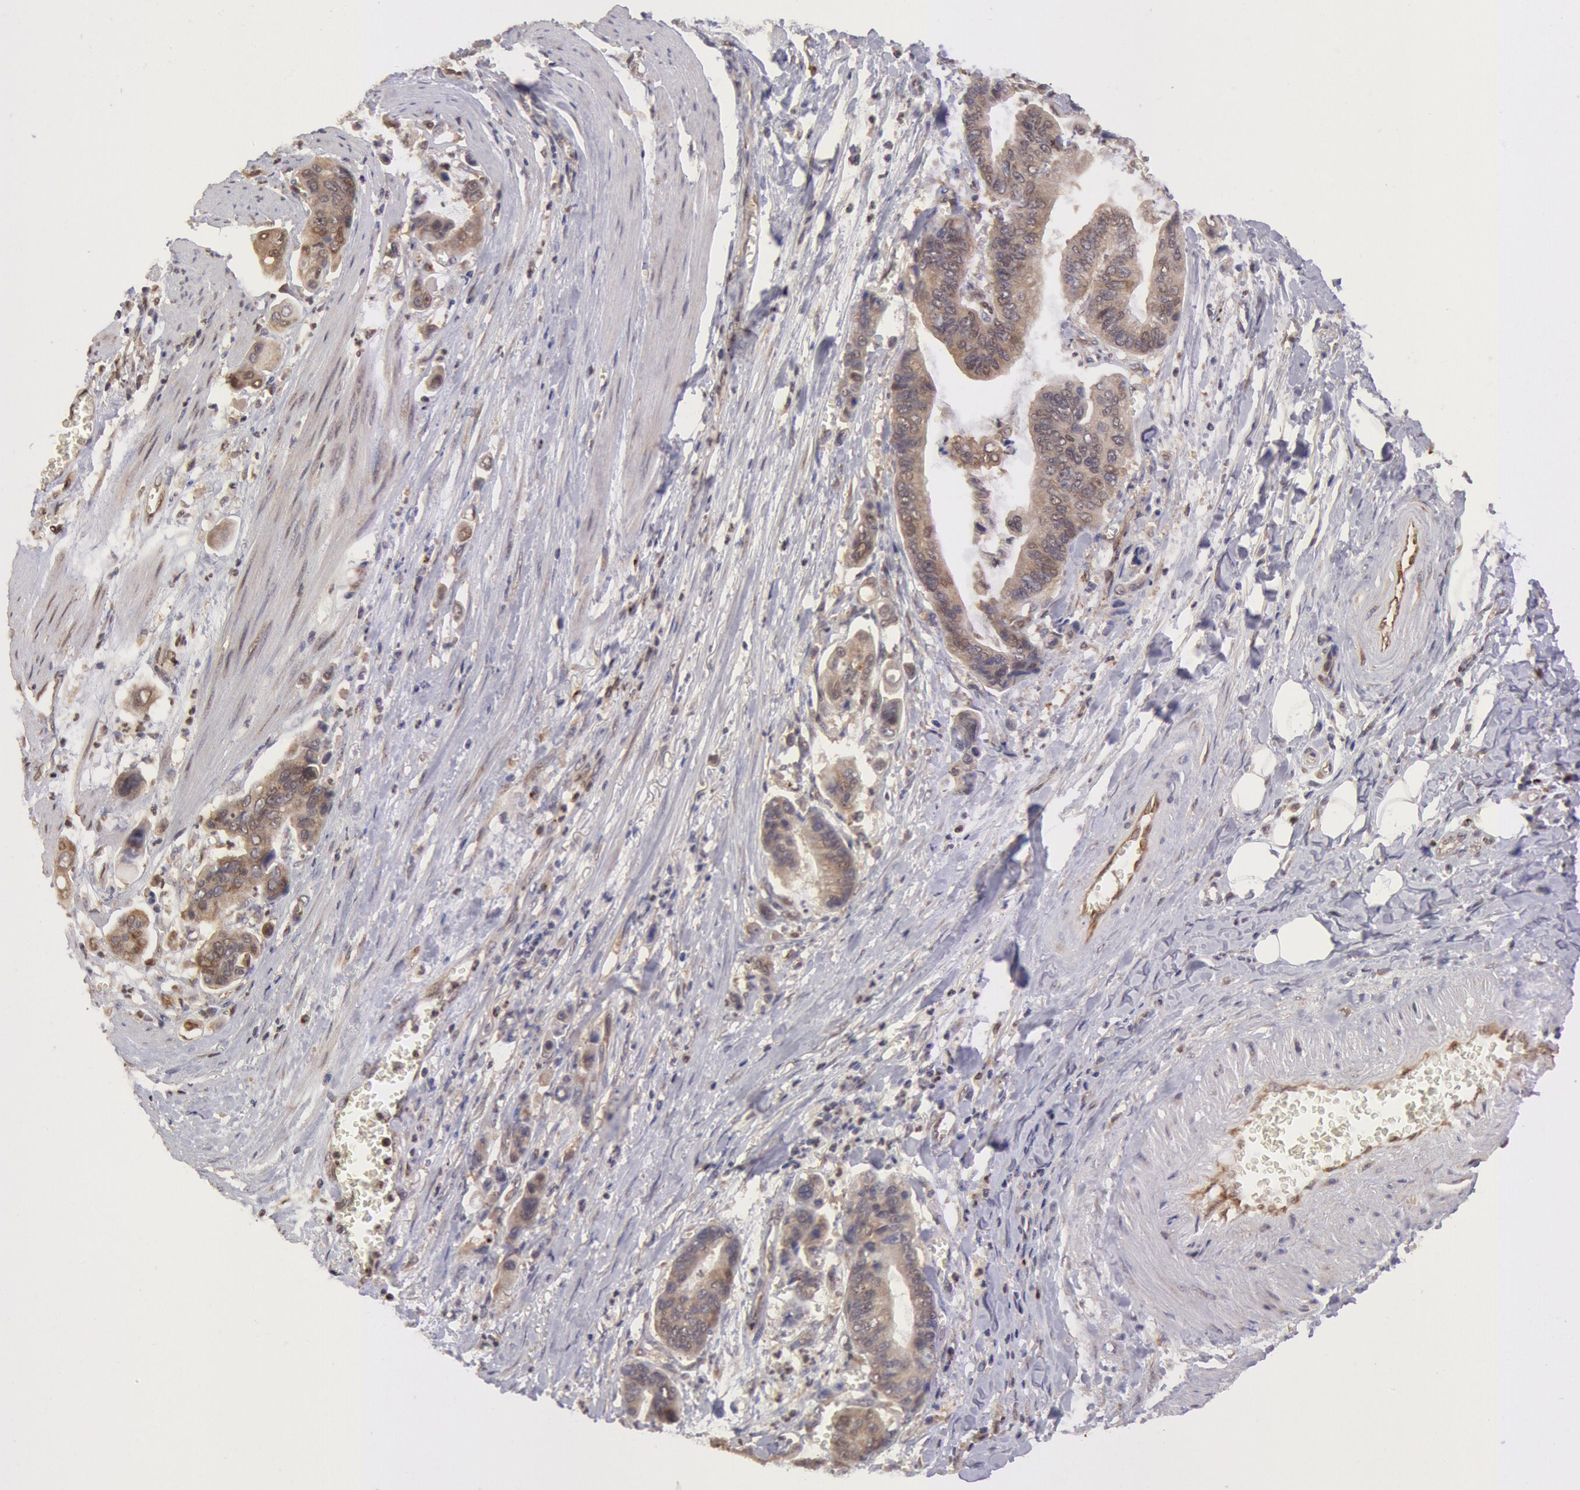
{"staining": {"intensity": "moderate", "quantity": ">75%", "location": "cytoplasmic/membranous,nuclear"}, "tissue": "stomach cancer", "cell_type": "Tumor cells", "image_type": "cancer", "snomed": [{"axis": "morphology", "description": "Adenocarcinoma, NOS"}, {"axis": "topography", "description": "Stomach, upper"}], "caption": "Stomach adenocarcinoma stained with a protein marker shows moderate staining in tumor cells.", "gene": "COMT", "patient": {"sex": "male", "age": 80}}